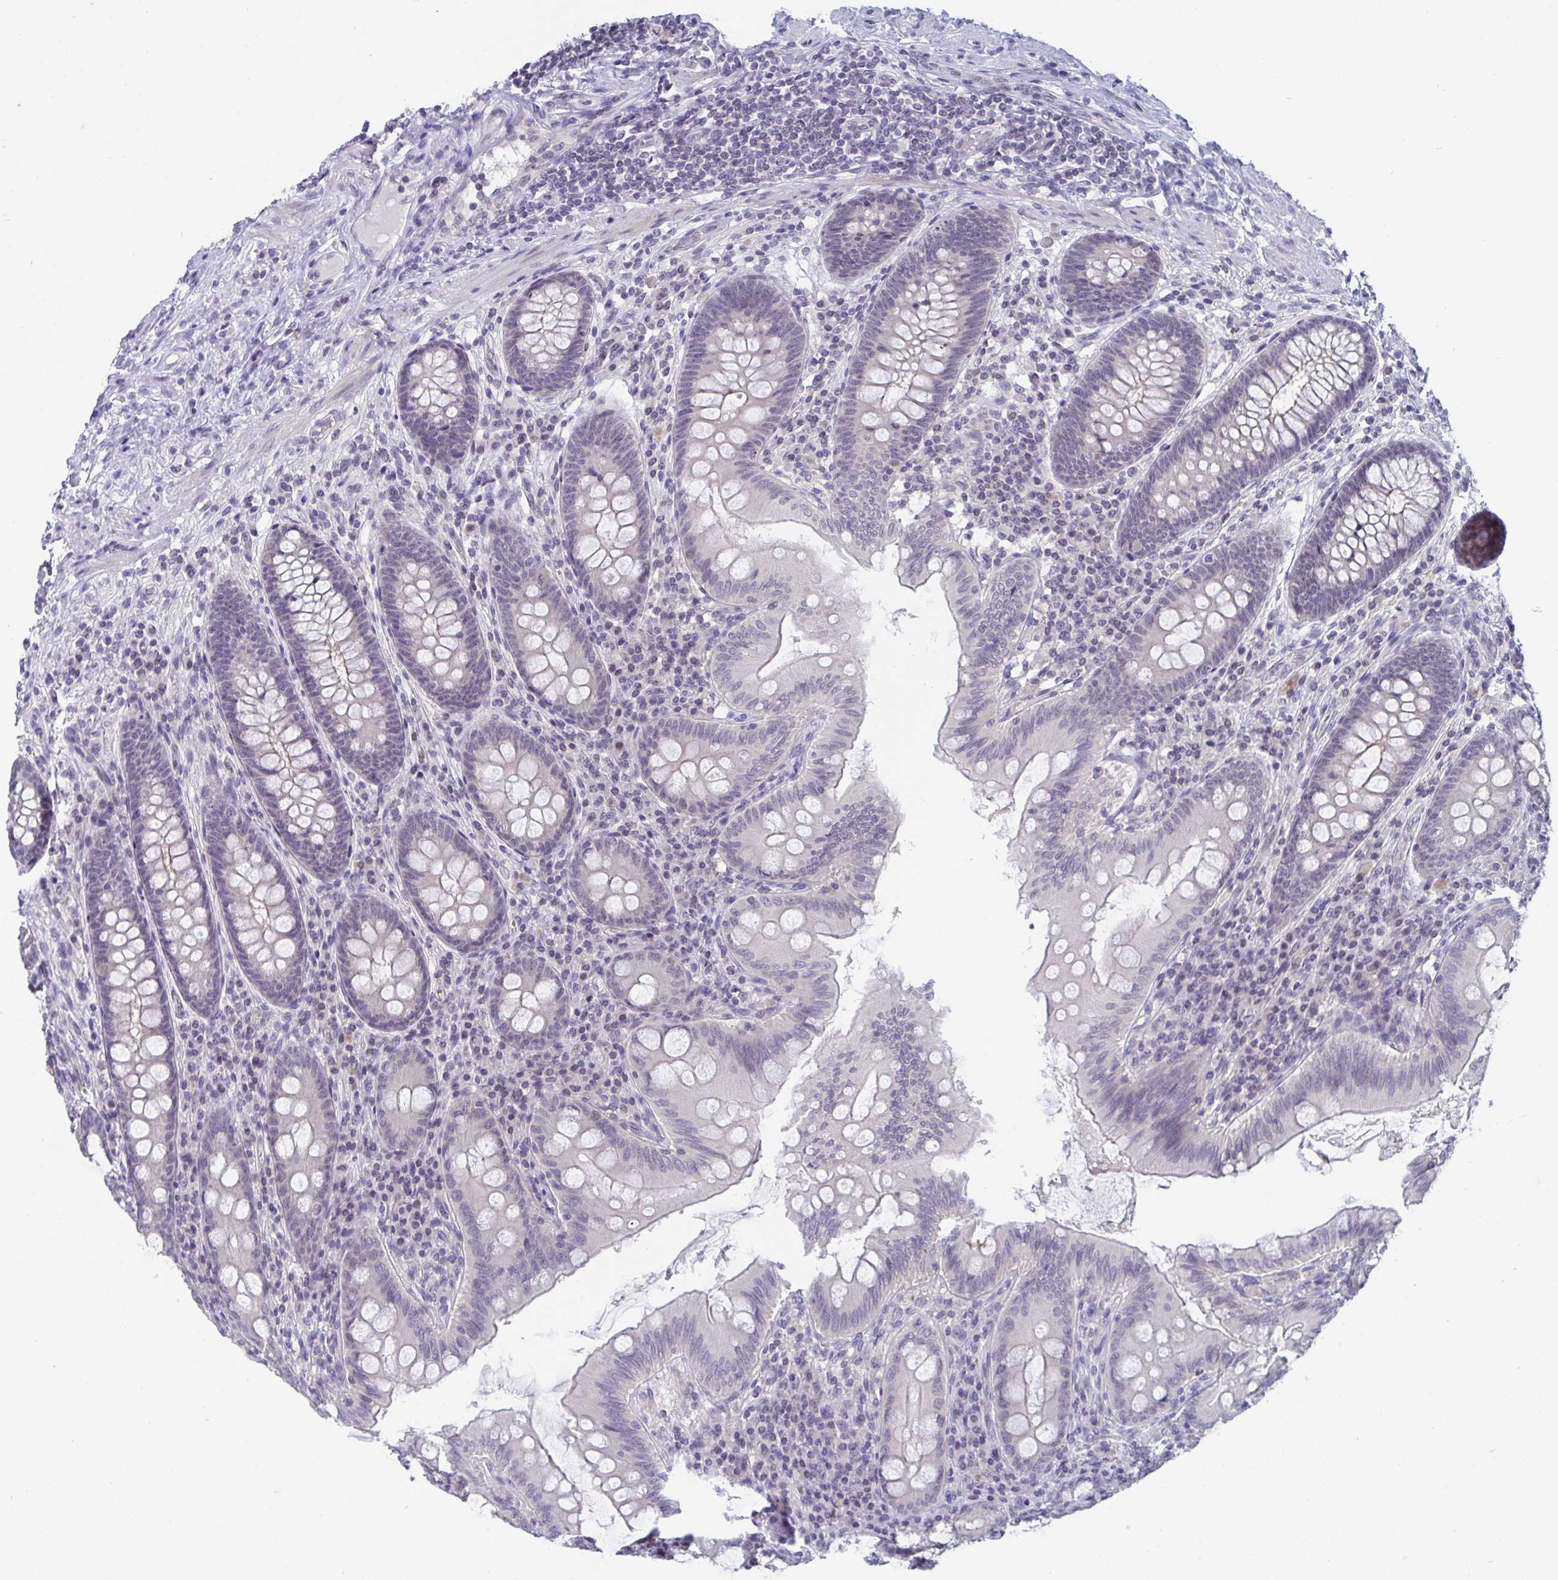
{"staining": {"intensity": "weak", "quantity": "25%-75%", "location": "cytoplasmic/membranous"}, "tissue": "appendix", "cell_type": "Glandular cells", "image_type": "normal", "snomed": [{"axis": "morphology", "description": "Normal tissue, NOS"}, {"axis": "topography", "description": "Appendix"}], "caption": "Immunohistochemical staining of unremarkable human appendix exhibits weak cytoplasmic/membranous protein staining in approximately 25%-75% of glandular cells. Immunohistochemistry stains the protein in brown and the nuclei are stained blue.", "gene": "BMAL2", "patient": {"sex": "male", "age": 71}}